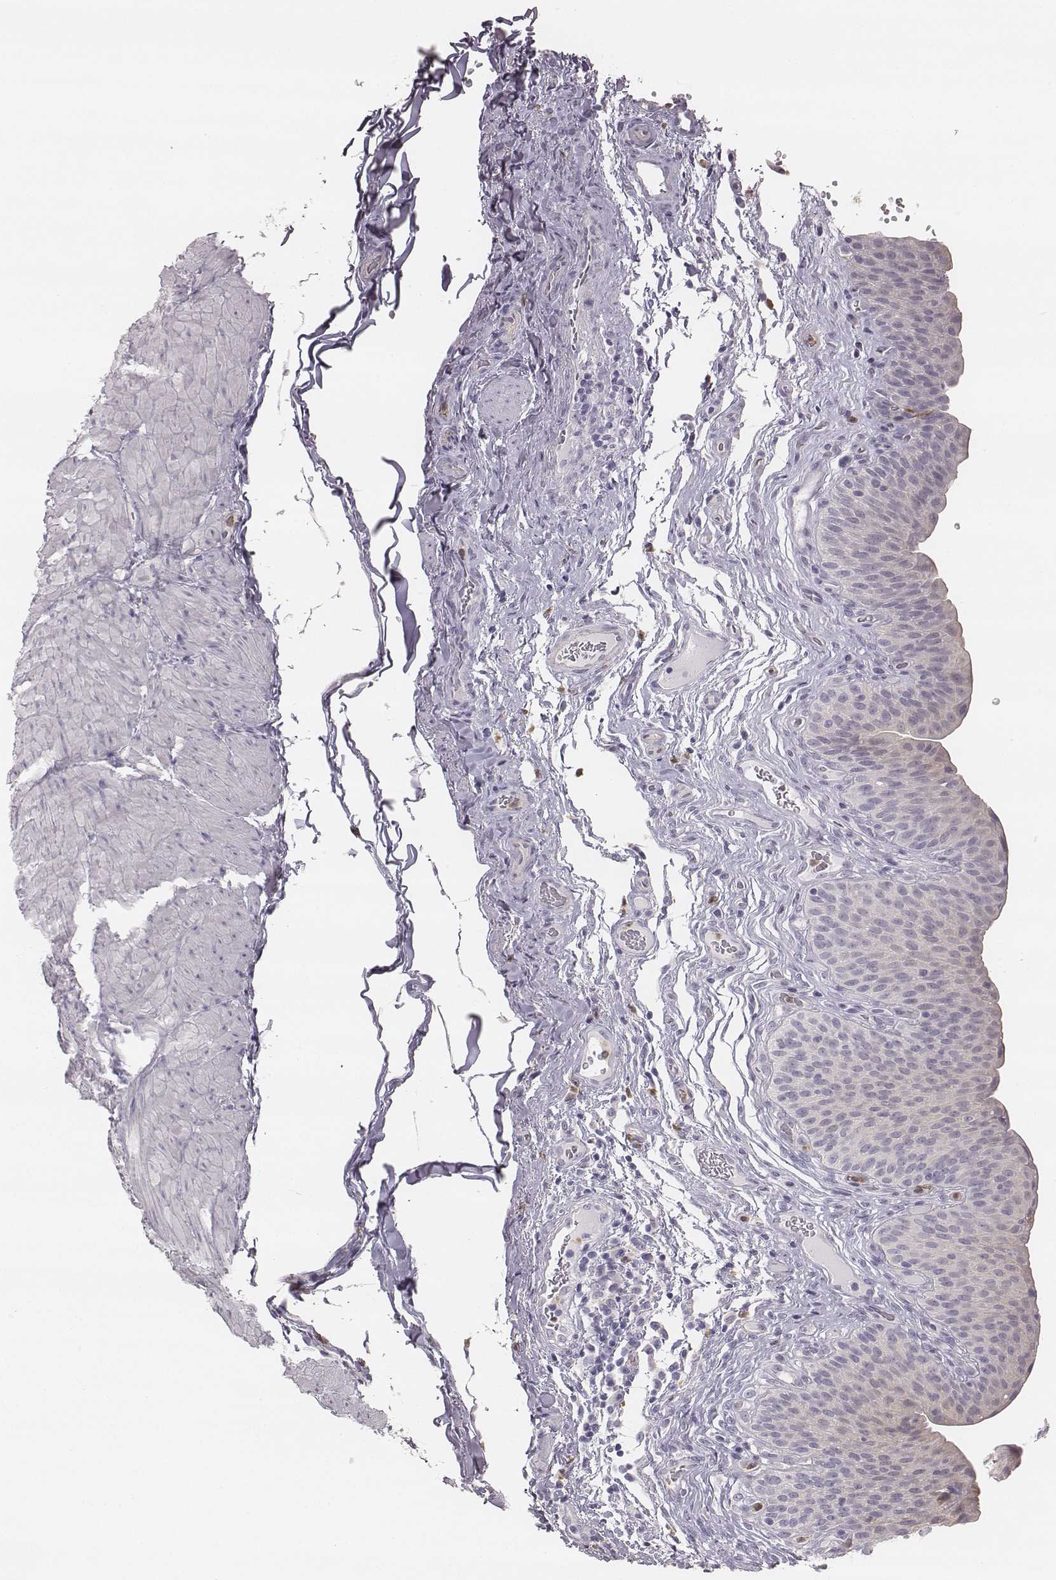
{"staining": {"intensity": "negative", "quantity": "none", "location": "none"}, "tissue": "urinary bladder", "cell_type": "Urothelial cells", "image_type": "normal", "snomed": [{"axis": "morphology", "description": "Normal tissue, NOS"}, {"axis": "topography", "description": "Urinary bladder"}], "caption": "Normal urinary bladder was stained to show a protein in brown. There is no significant positivity in urothelial cells. The staining was performed using DAB to visualize the protein expression in brown, while the nuclei were stained in blue with hematoxylin (Magnification: 20x).", "gene": "KCNJ12", "patient": {"sex": "male", "age": 66}}